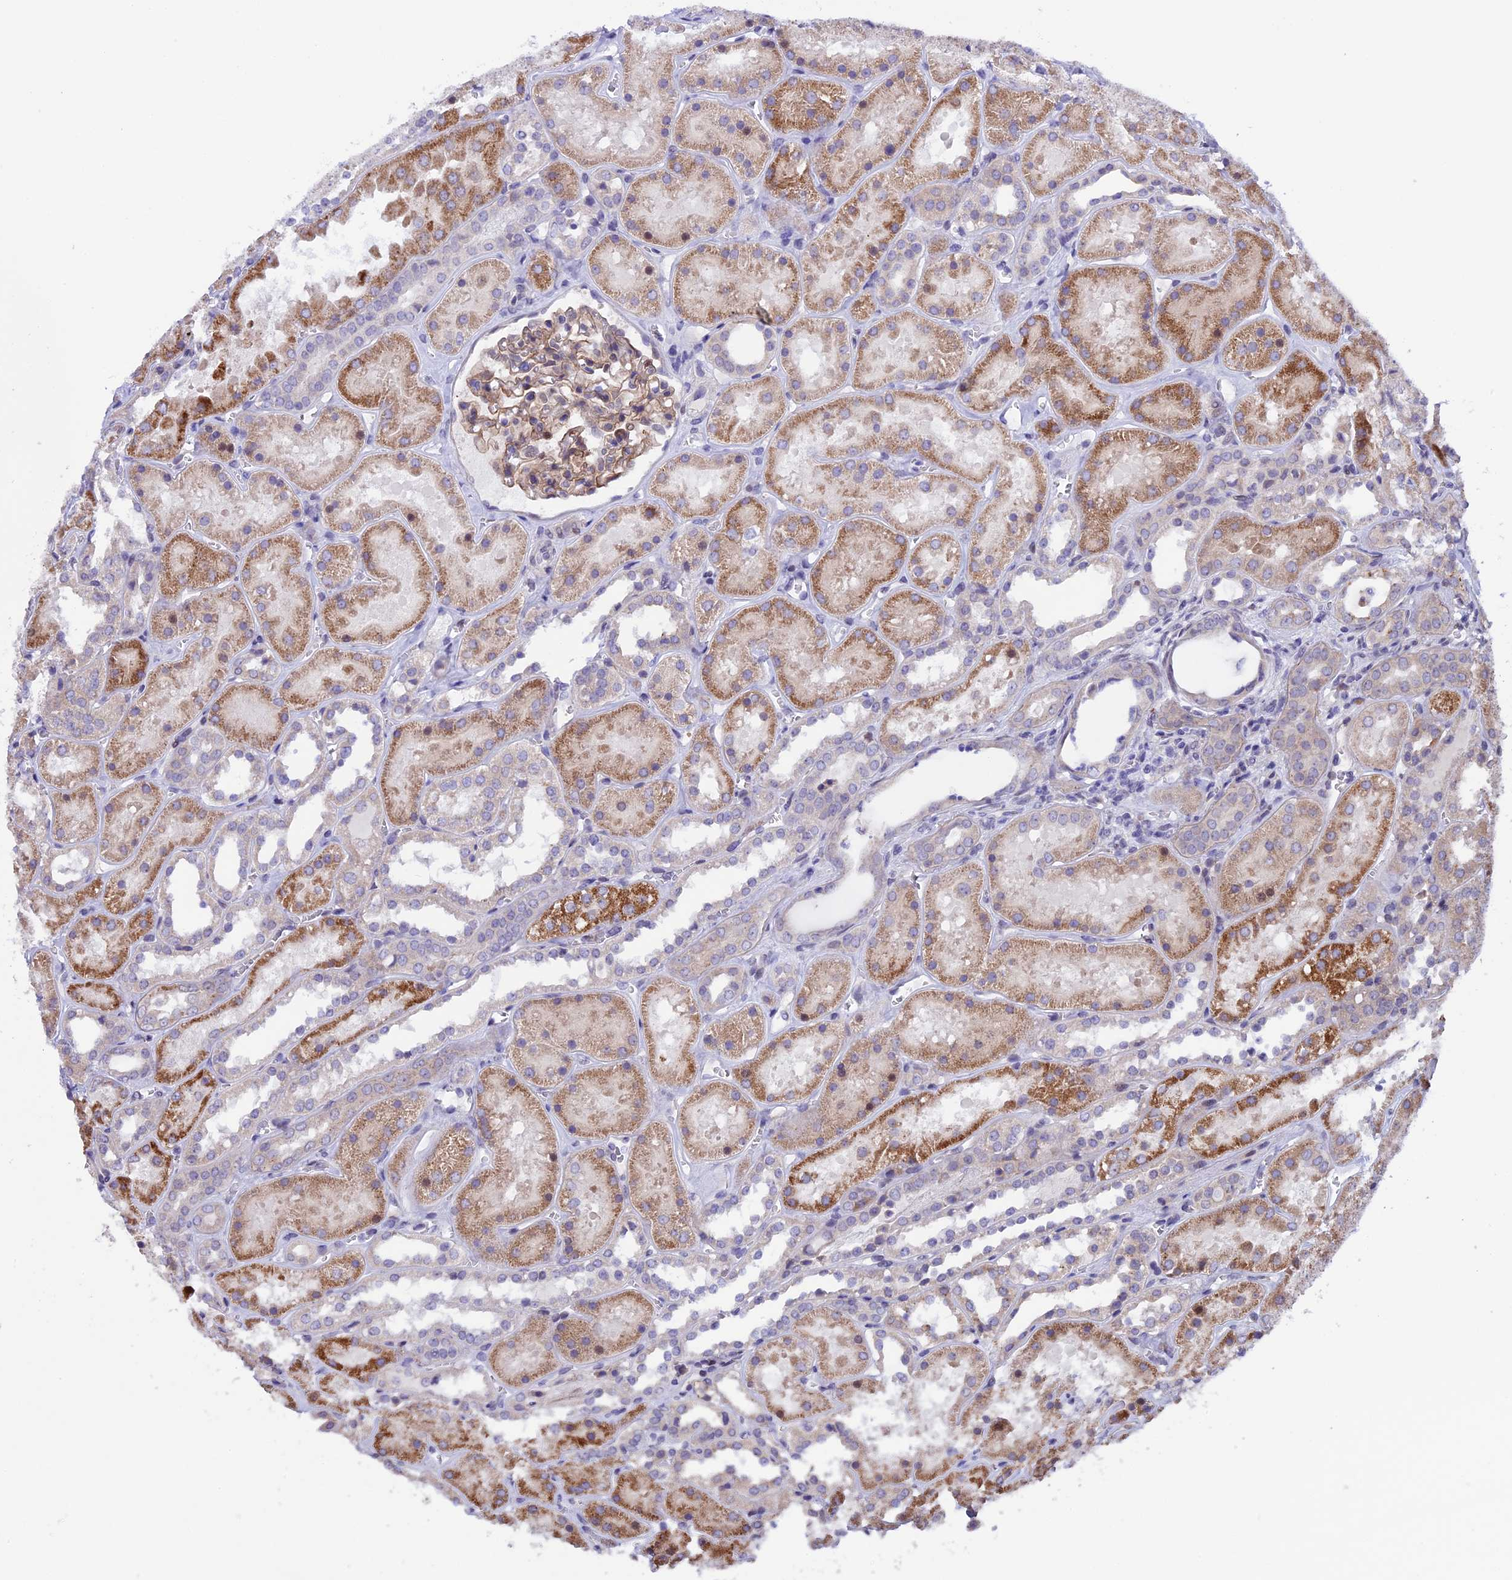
{"staining": {"intensity": "moderate", "quantity": "25%-75%", "location": "cytoplasmic/membranous"}, "tissue": "kidney", "cell_type": "Cells in glomeruli", "image_type": "normal", "snomed": [{"axis": "morphology", "description": "Normal tissue, NOS"}, {"axis": "topography", "description": "Kidney"}], "caption": "A brown stain highlights moderate cytoplasmic/membranous staining of a protein in cells in glomeruli of unremarkable kidney. The staining is performed using DAB (3,3'-diaminobenzidine) brown chromogen to label protein expression. The nuclei are counter-stained blue using hematoxylin.", "gene": "TMEM171", "patient": {"sex": "female", "age": 41}}